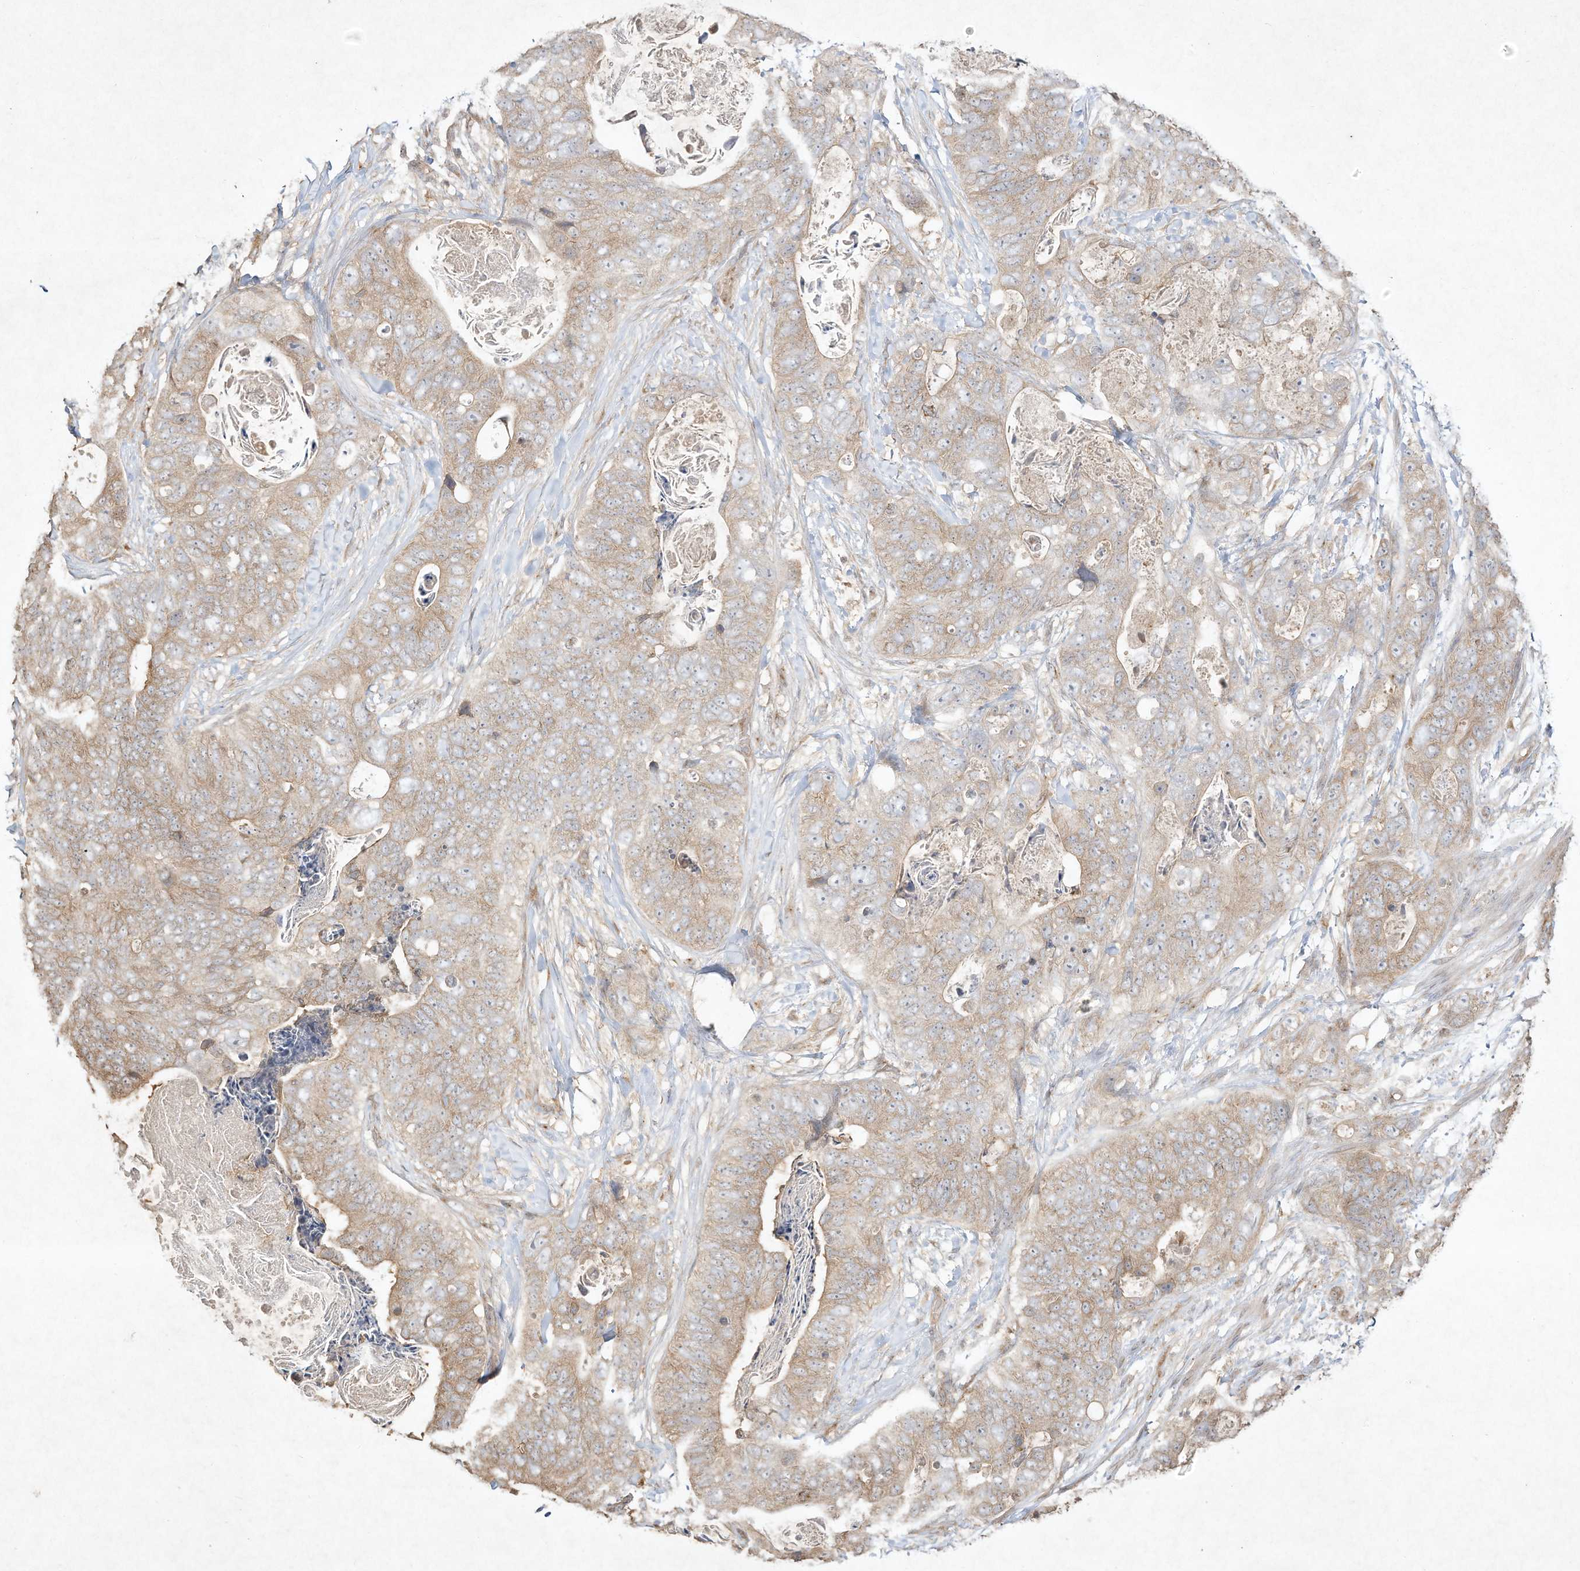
{"staining": {"intensity": "weak", "quantity": ">75%", "location": "cytoplasmic/membranous"}, "tissue": "stomach cancer", "cell_type": "Tumor cells", "image_type": "cancer", "snomed": [{"axis": "morphology", "description": "Adenocarcinoma, NOS"}, {"axis": "topography", "description": "Stomach"}], "caption": "Immunohistochemistry staining of stomach adenocarcinoma, which demonstrates low levels of weak cytoplasmic/membranous staining in approximately >75% of tumor cells indicating weak cytoplasmic/membranous protein positivity. The staining was performed using DAB (3,3'-diaminobenzidine) (brown) for protein detection and nuclei were counterstained in hematoxylin (blue).", "gene": "DYNC1I2", "patient": {"sex": "female", "age": 89}}